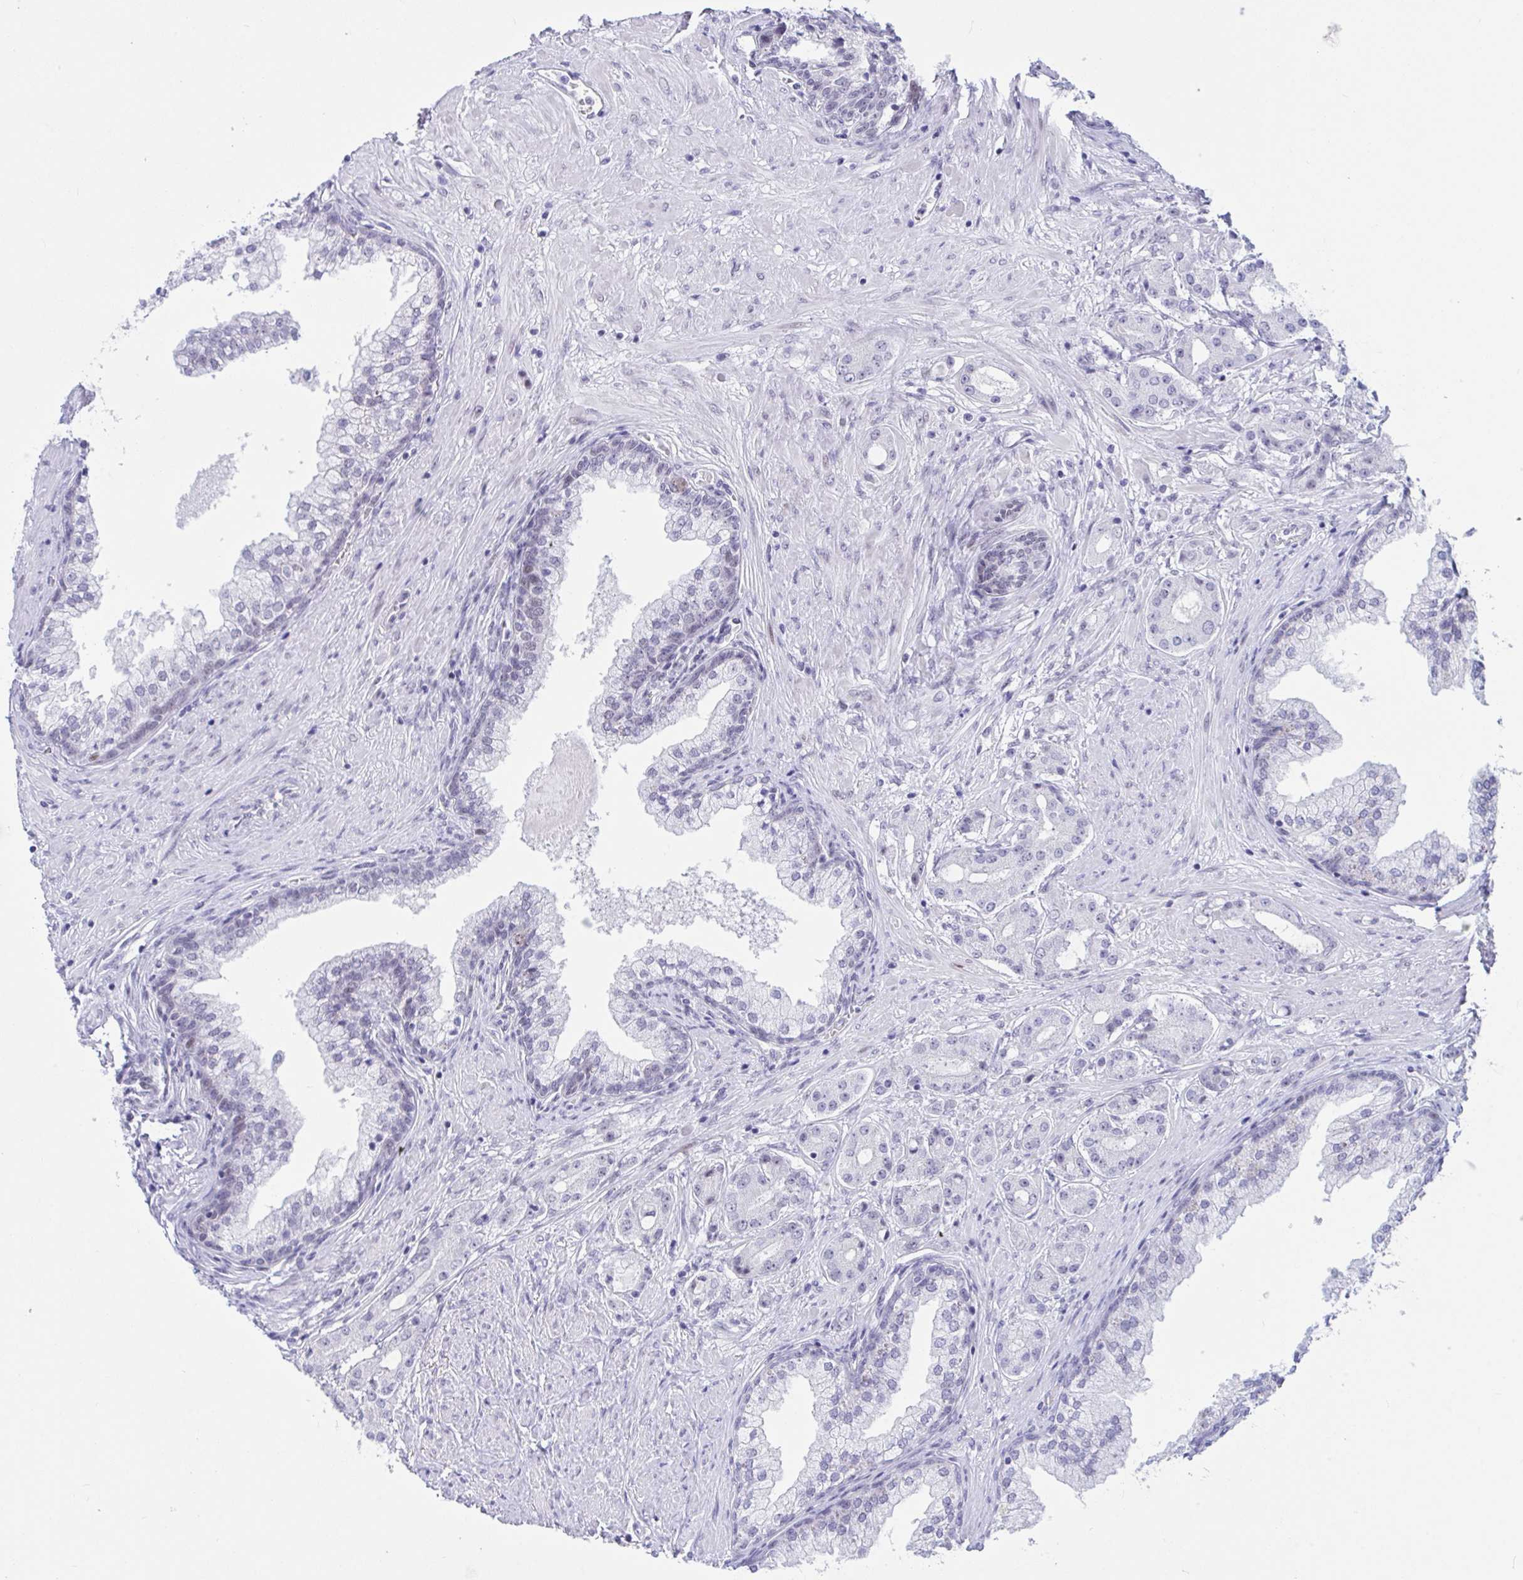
{"staining": {"intensity": "negative", "quantity": "none", "location": "none"}, "tissue": "prostate cancer", "cell_type": "Tumor cells", "image_type": "cancer", "snomed": [{"axis": "morphology", "description": "Adenocarcinoma, High grade"}, {"axis": "topography", "description": "Prostate"}], "caption": "Human prostate cancer stained for a protein using IHC demonstrates no expression in tumor cells.", "gene": "IKZF2", "patient": {"sex": "male", "age": 67}}